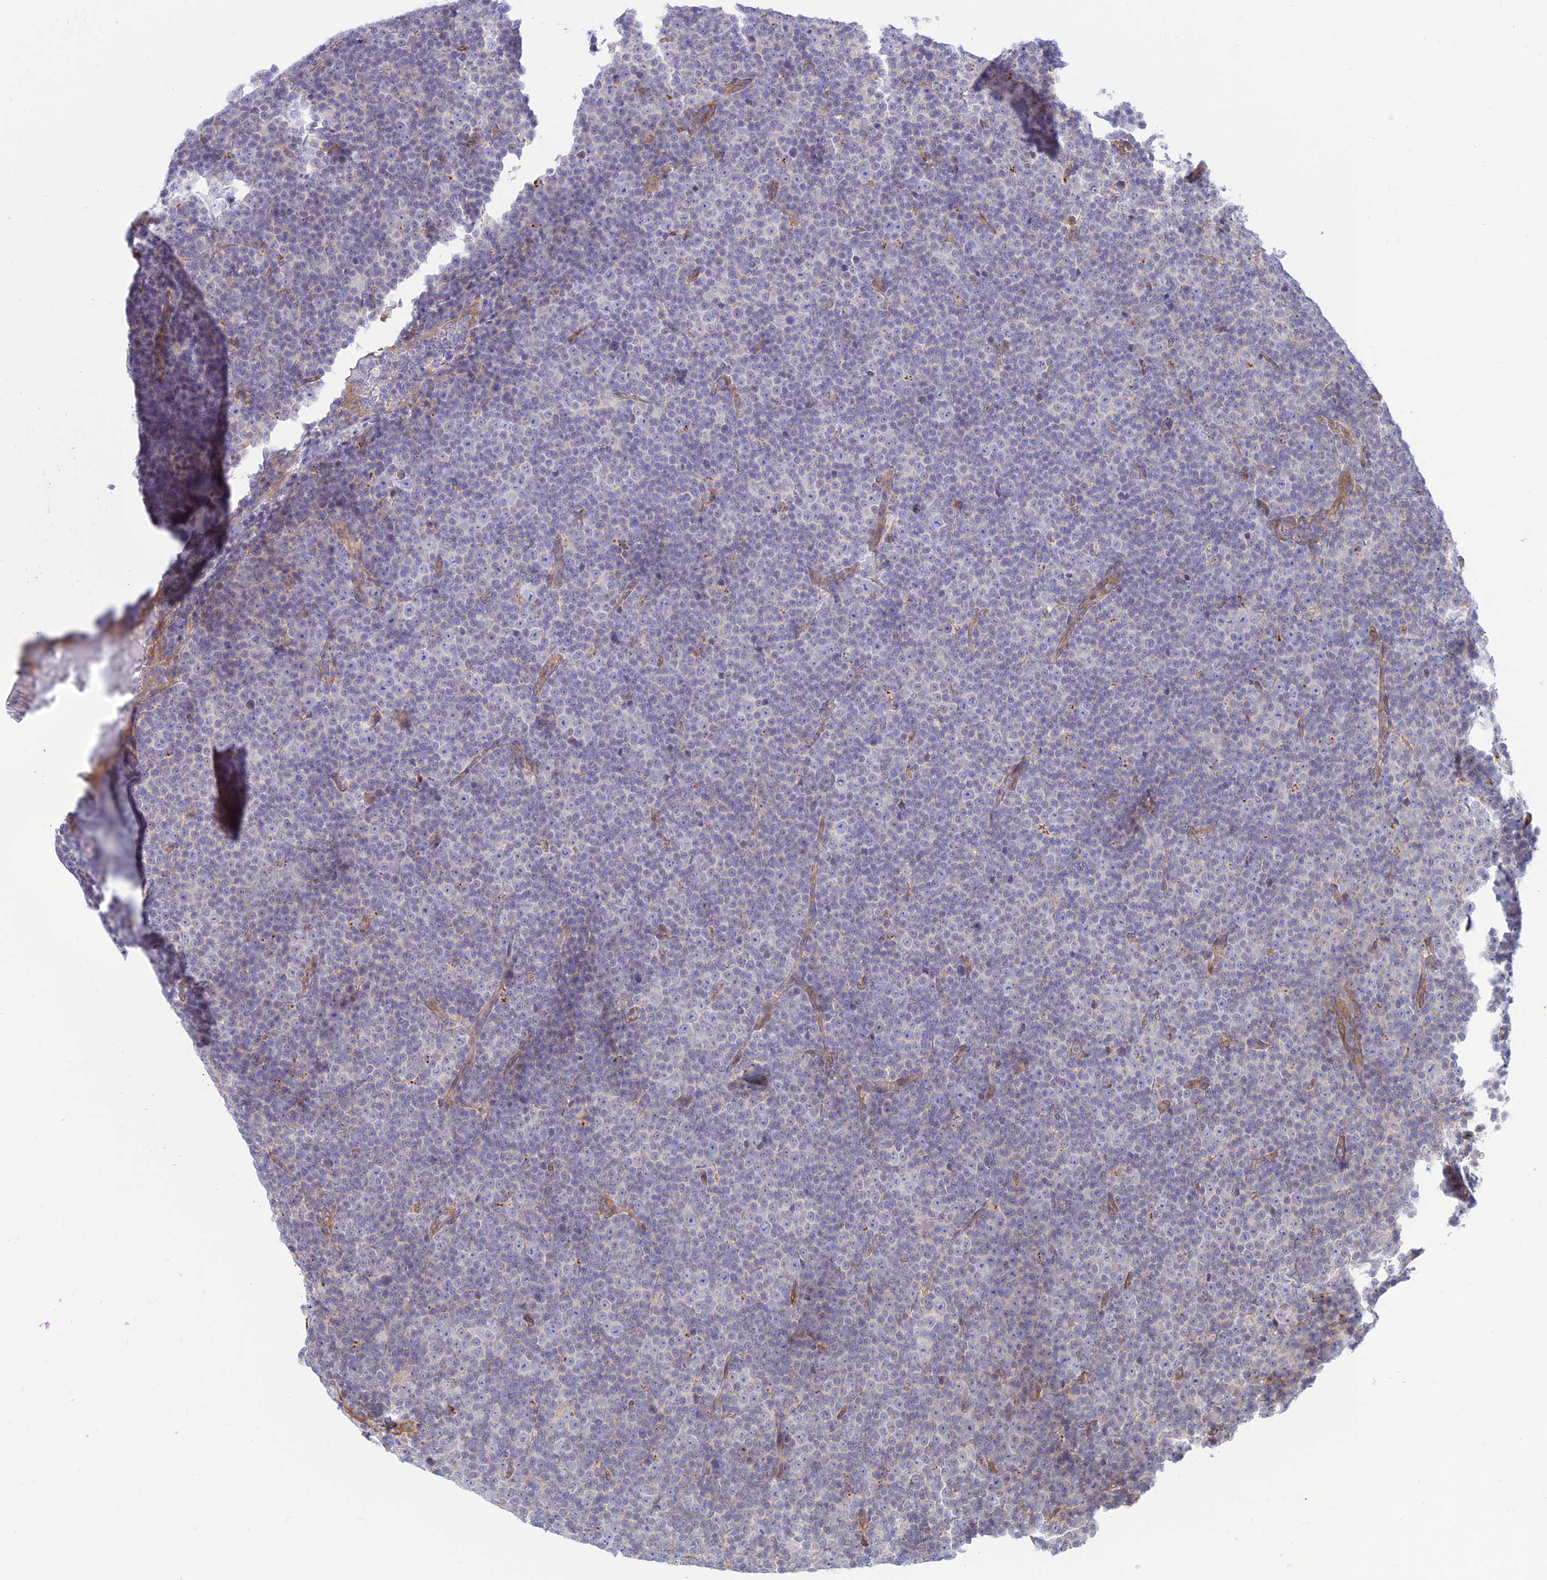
{"staining": {"intensity": "negative", "quantity": "none", "location": "none"}, "tissue": "lymphoma", "cell_type": "Tumor cells", "image_type": "cancer", "snomed": [{"axis": "morphology", "description": "Malignant lymphoma, non-Hodgkin's type, Low grade"}, {"axis": "topography", "description": "Lymph node"}], "caption": "High power microscopy micrograph of an immunohistochemistry photomicrograph of lymphoma, revealing no significant expression in tumor cells.", "gene": "KCNAB1", "patient": {"sex": "female", "age": 67}}